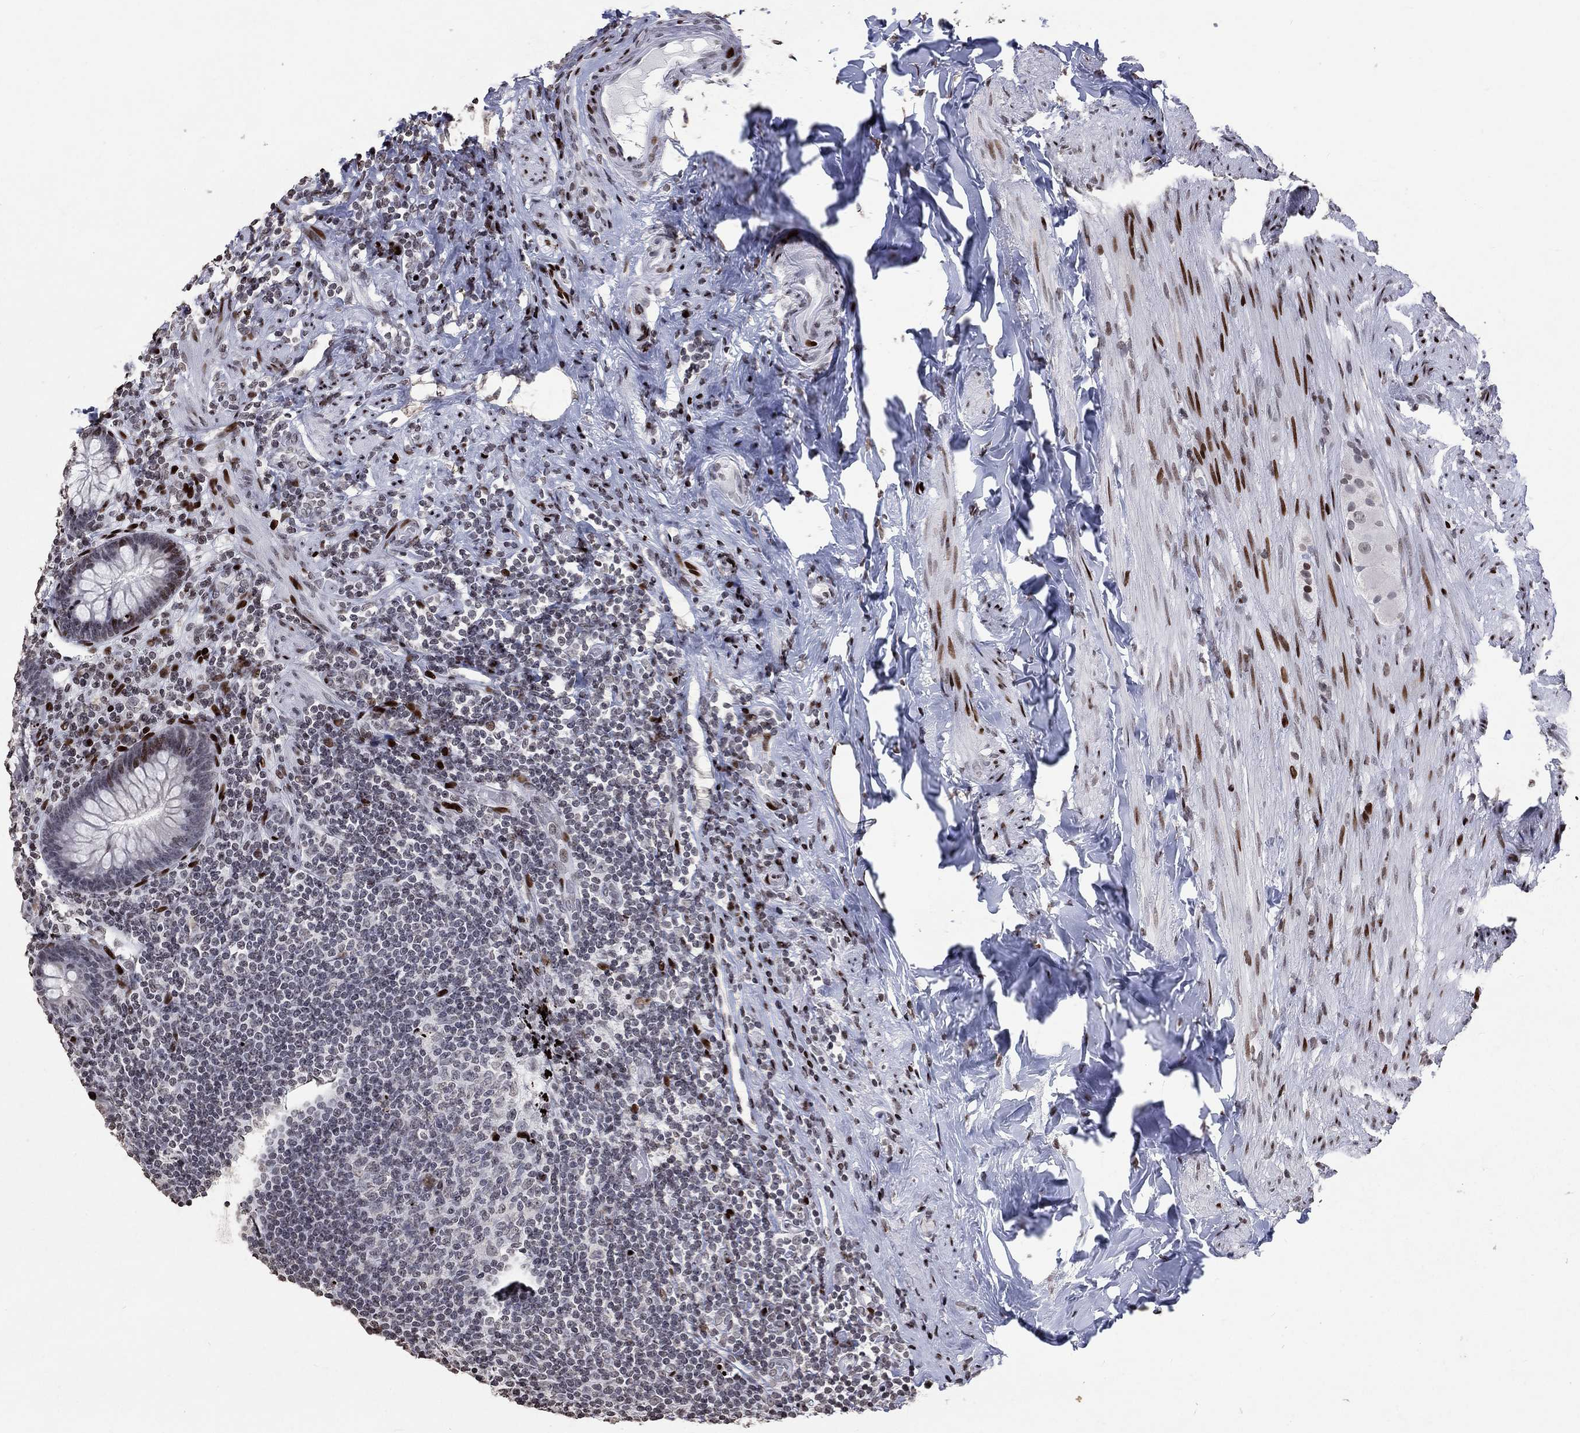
{"staining": {"intensity": "strong", "quantity": "25%-75%", "location": "nuclear"}, "tissue": "appendix", "cell_type": "Glandular cells", "image_type": "normal", "snomed": [{"axis": "morphology", "description": "Normal tissue, NOS"}, {"axis": "topography", "description": "Appendix"}], "caption": "Protein expression analysis of benign appendix displays strong nuclear positivity in approximately 25%-75% of glandular cells.", "gene": "SRSF3", "patient": {"sex": "male", "age": 47}}